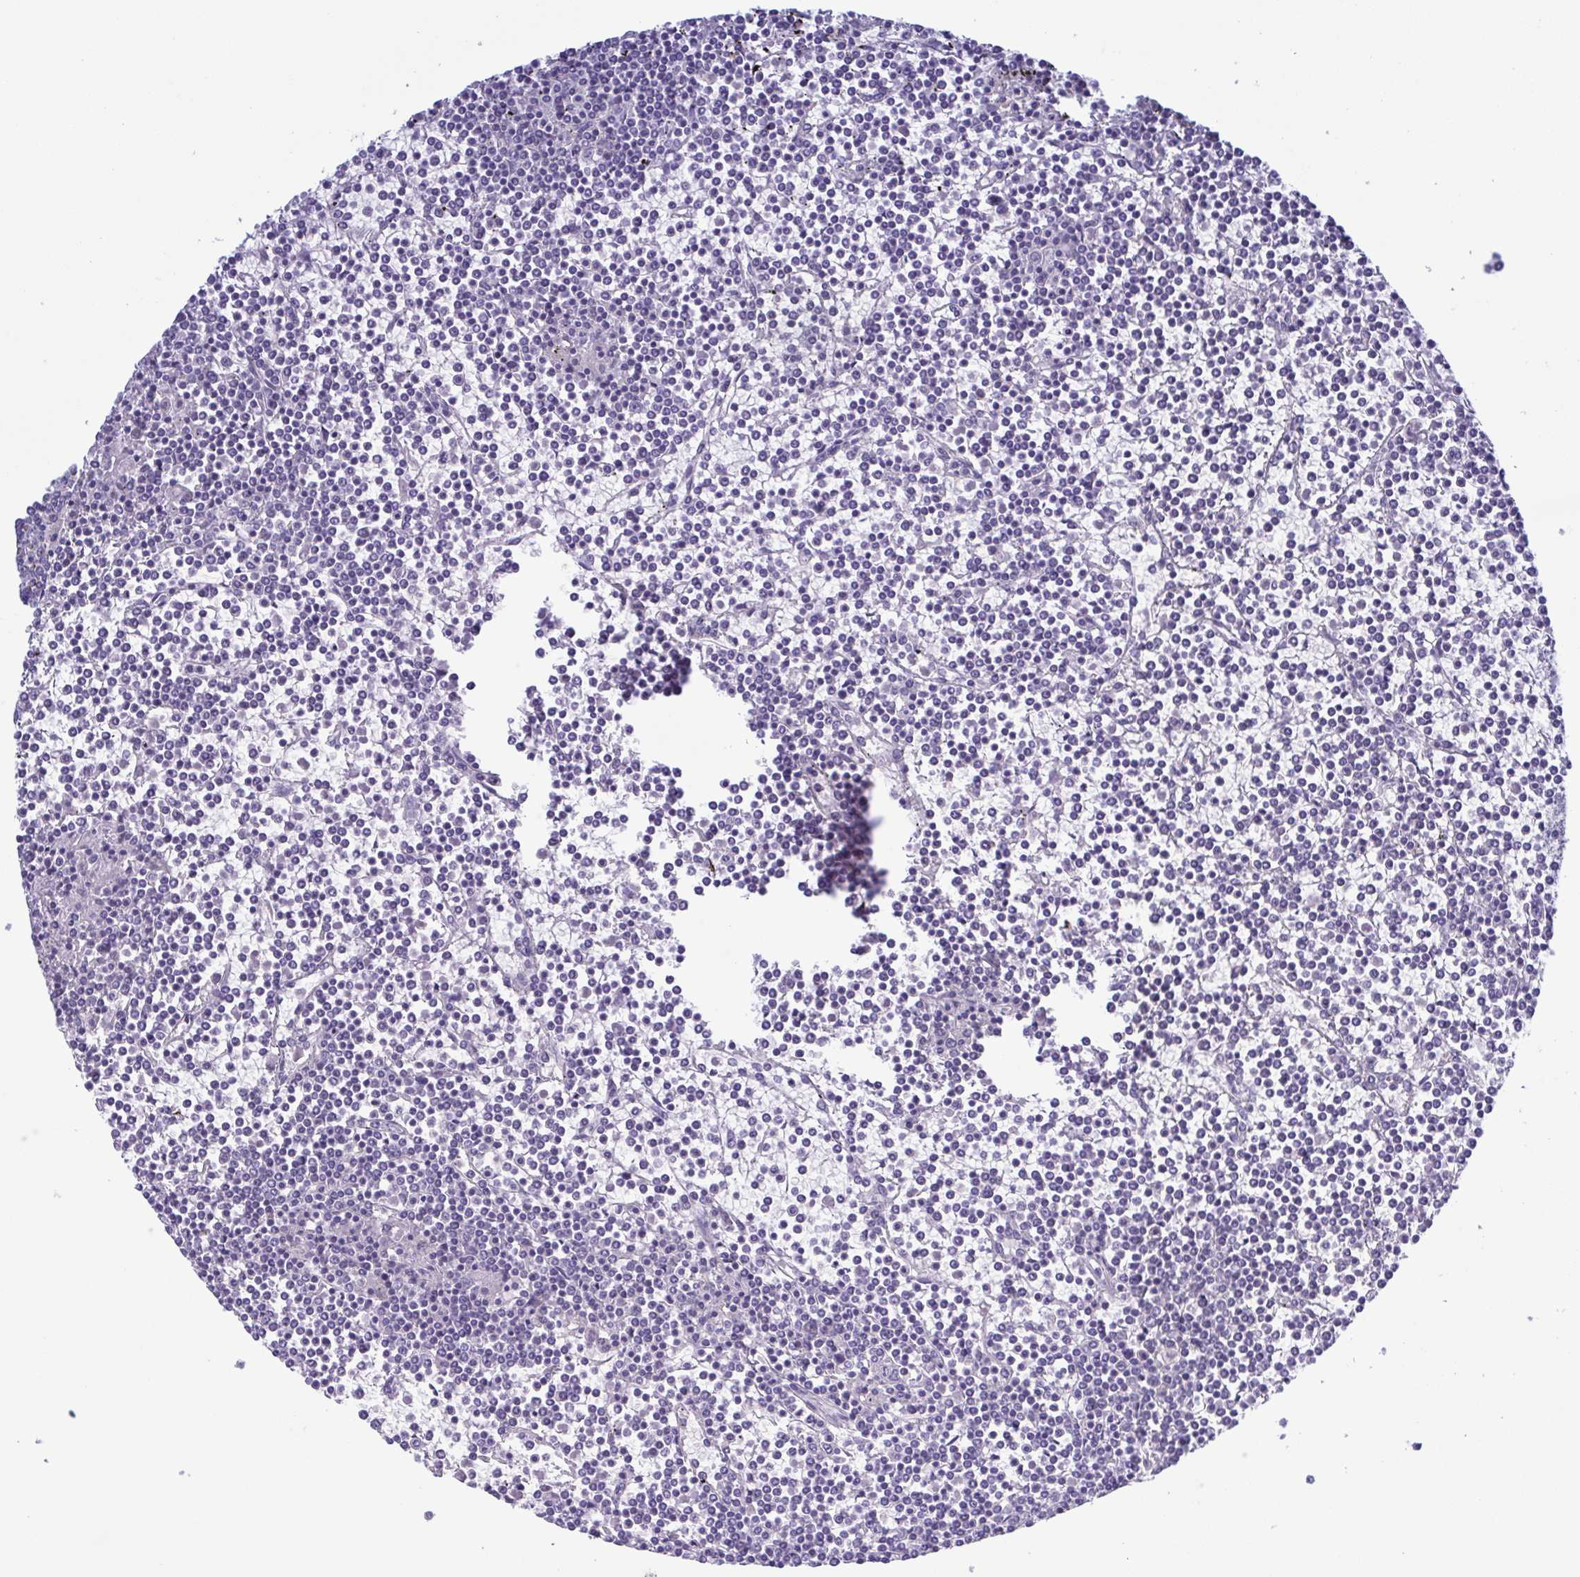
{"staining": {"intensity": "negative", "quantity": "none", "location": "none"}, "tissue": "lymphoma", "cell_type": "Tumor cells", "image_type": "cancer", "snomed": [{"axis": "morphology", "description": "Malignant lymphoma, non-Hodgkin's type, Low grade"}, {"axis": "topography", "description": "Spleen"}], "caption": "Tumor cells are negative for protein expression in human lymphoma.", "gene": "LDHC", "patient": {"sex": "female", "age": 19}}